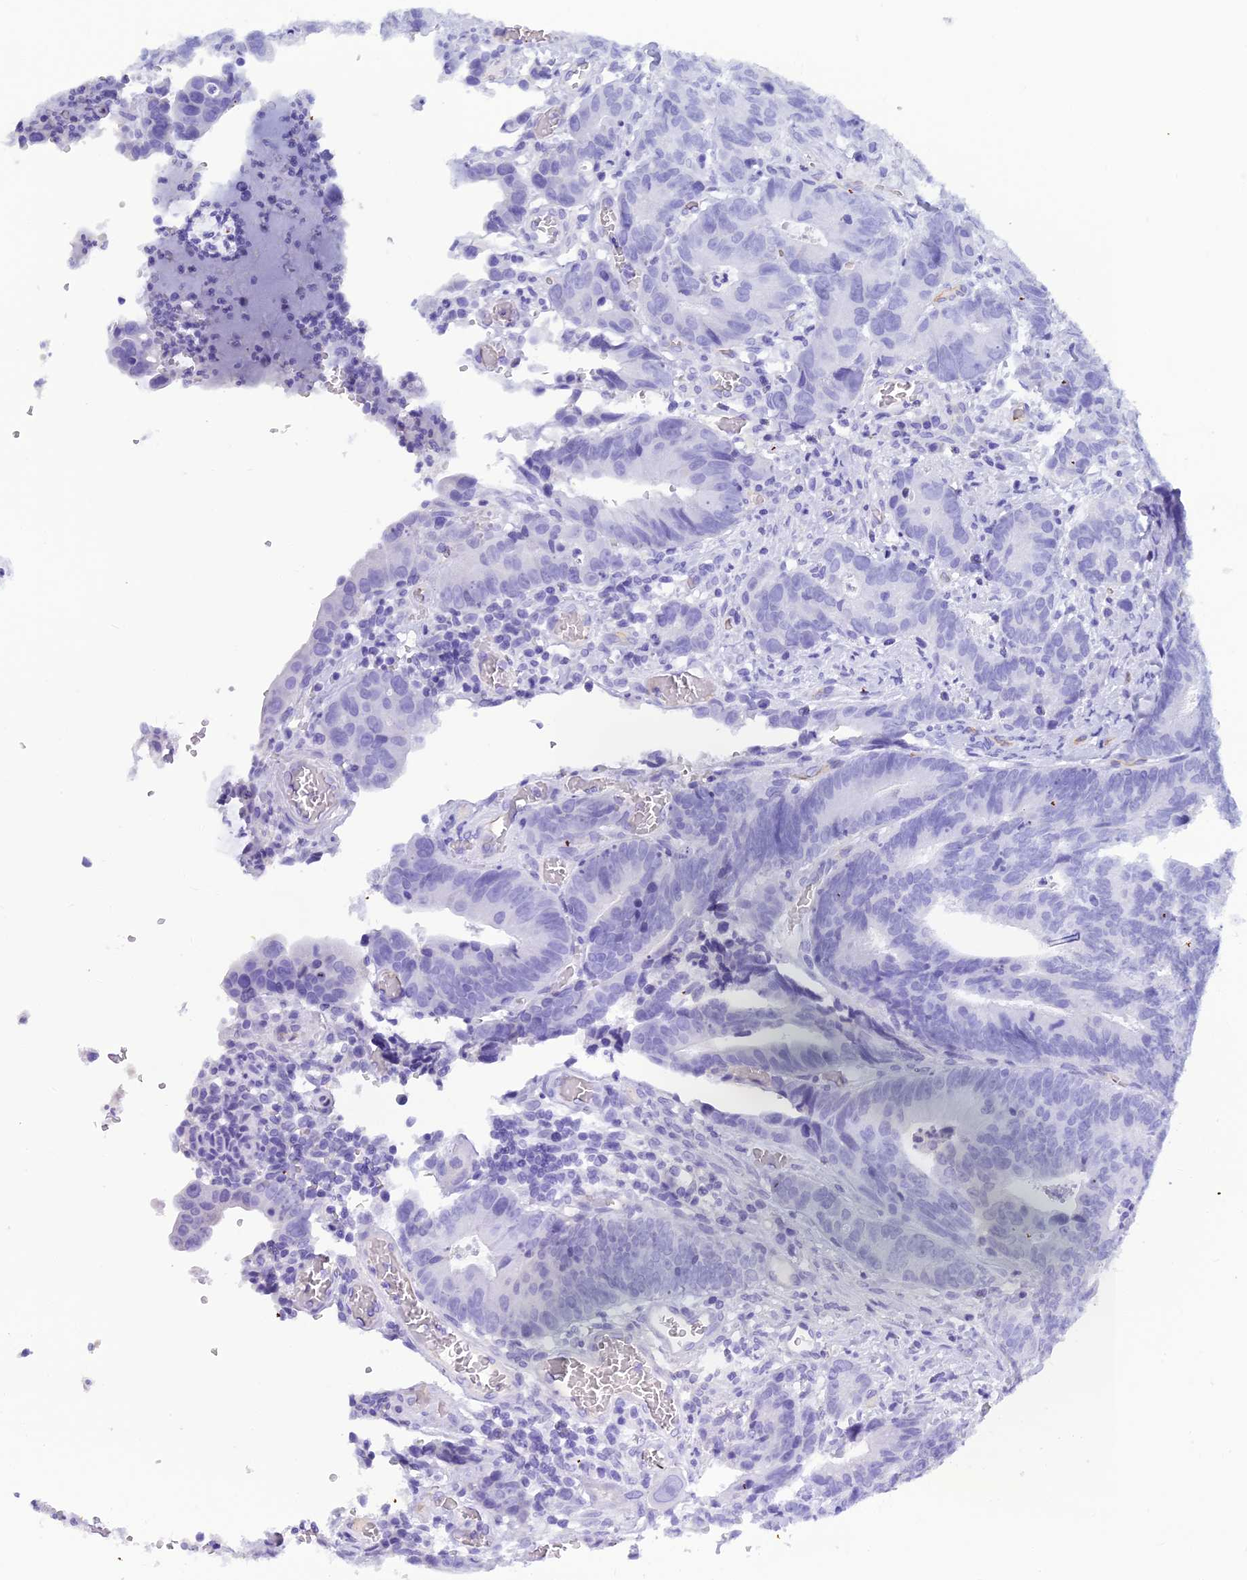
{"staining": {"intensity": "negative", "quantity": "none", "location": "none"}, "tissue": "colorectal cancer", "cell_type": "Tumor cells", "image_type": "cancer", "snomed": [{"axis": "morphology", "description": "Adenocarcinoma, NOS"}, {"axis": "topography", "description": "Colon"}], "caption": "Immunohistochemistry (IHC) histopathology image of human adenocarcinoma (colorectal) stained for a protein (brown), which exhibits no staining in tumor cells.", "gene": "NINJ1", "patient": {"sex": "female", "age": 57}}